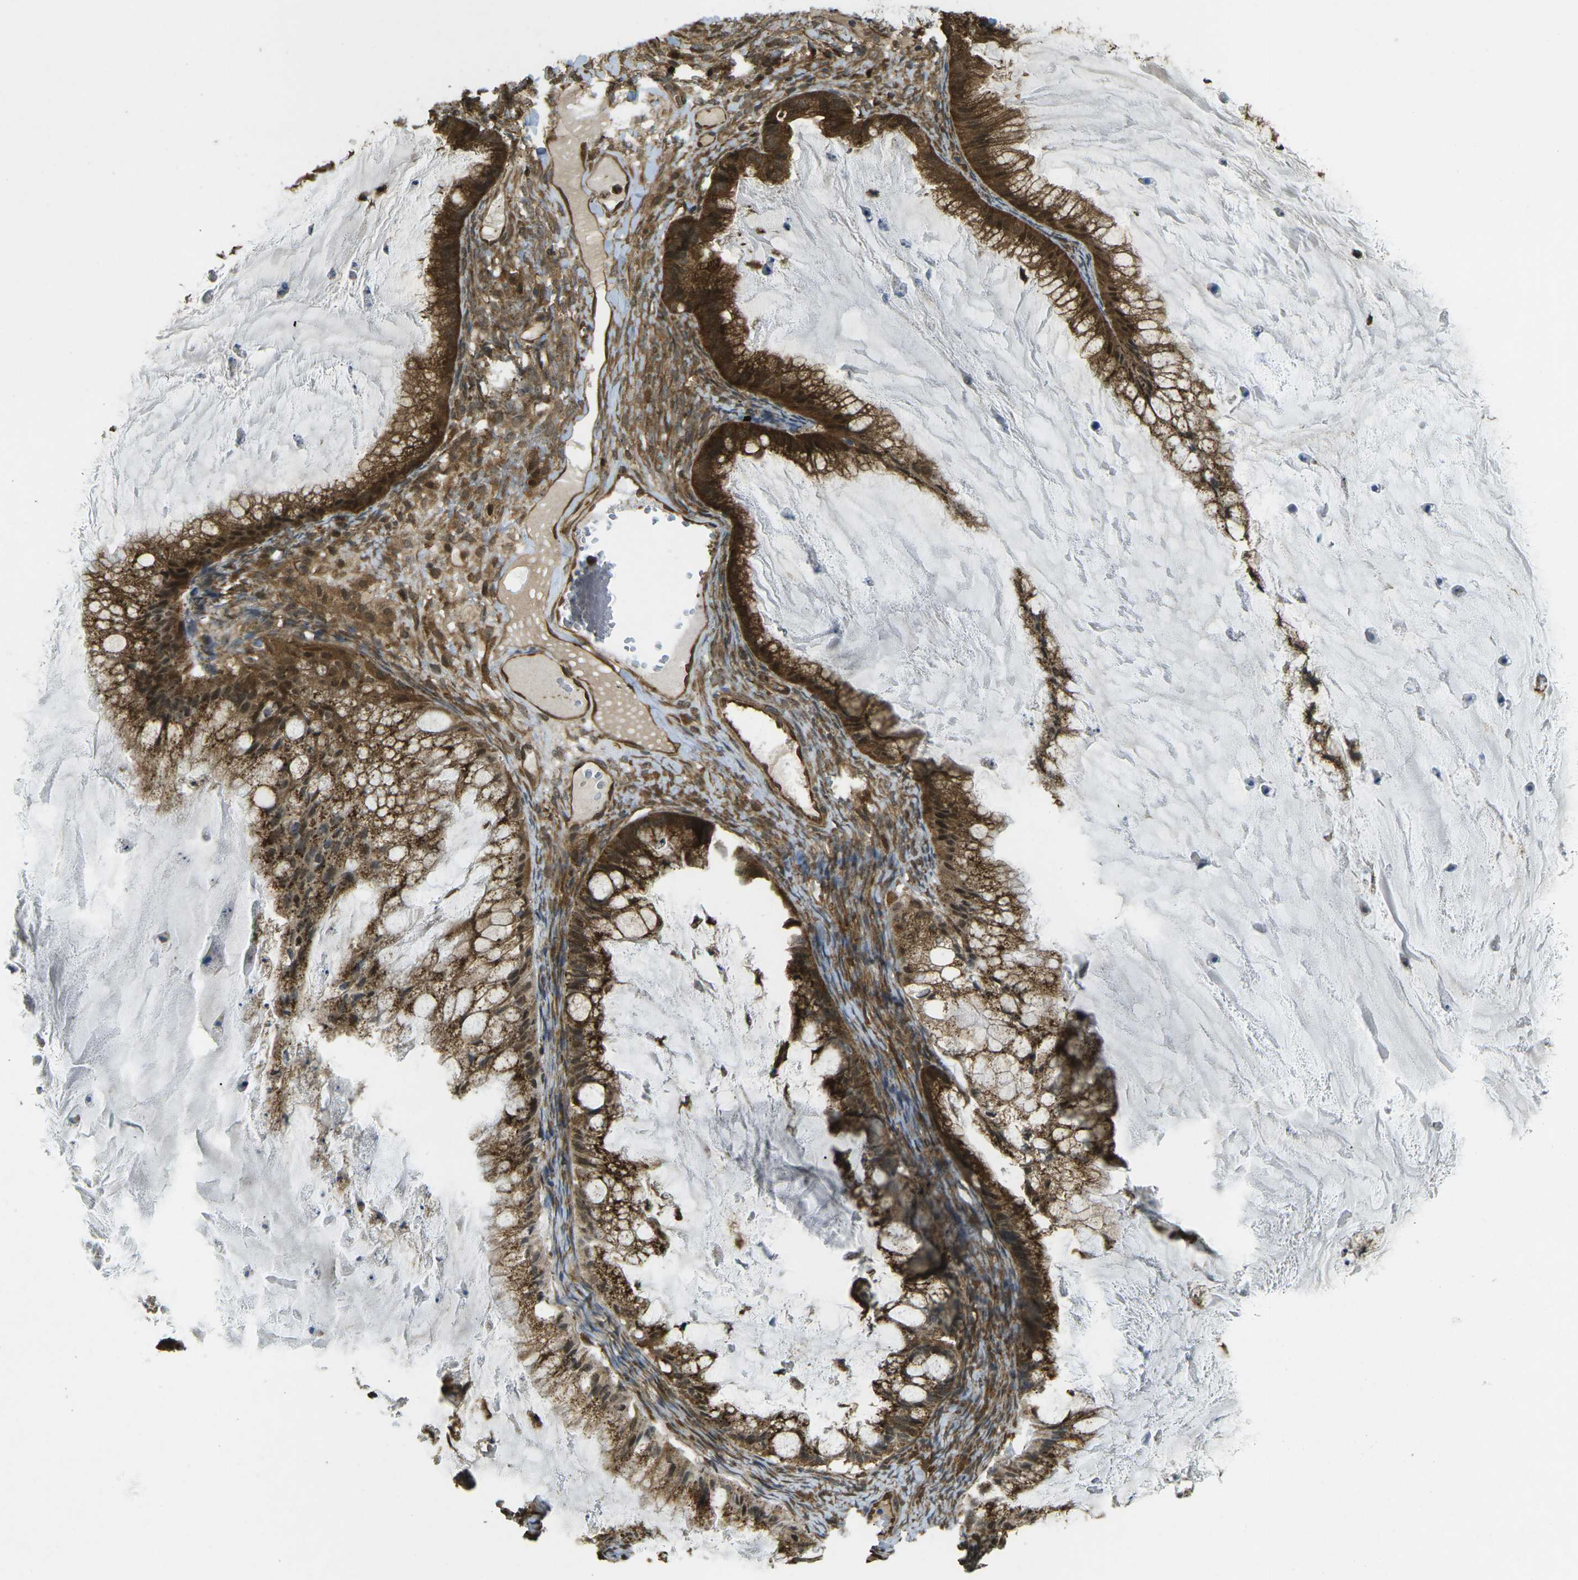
{"staining": {"intensity": "strong", "quantity": ">75%", "location": "cytoplasmic/membranous"}, "tissue": "ovarian cancer", "cell_type": "Tumor cells", "image_type": "cancer", "snomed": [{"axis": "morphology", "description": "Cystadenocarcinoma, mucinous, NOS"}, {"axis": "topography", "description": "Ovary"}], "caption": "Tumor cells show high levels of strong cytoplasmic/membranous positivity in approximately >75% of cells in ovarian cancer (mucinous cystadenocarcinoma). The protein of interest is shown in brown color, while the nuclei are stained blue.", "gene": "CHMP3", "patient": {"sex": "female", "age": 57}}